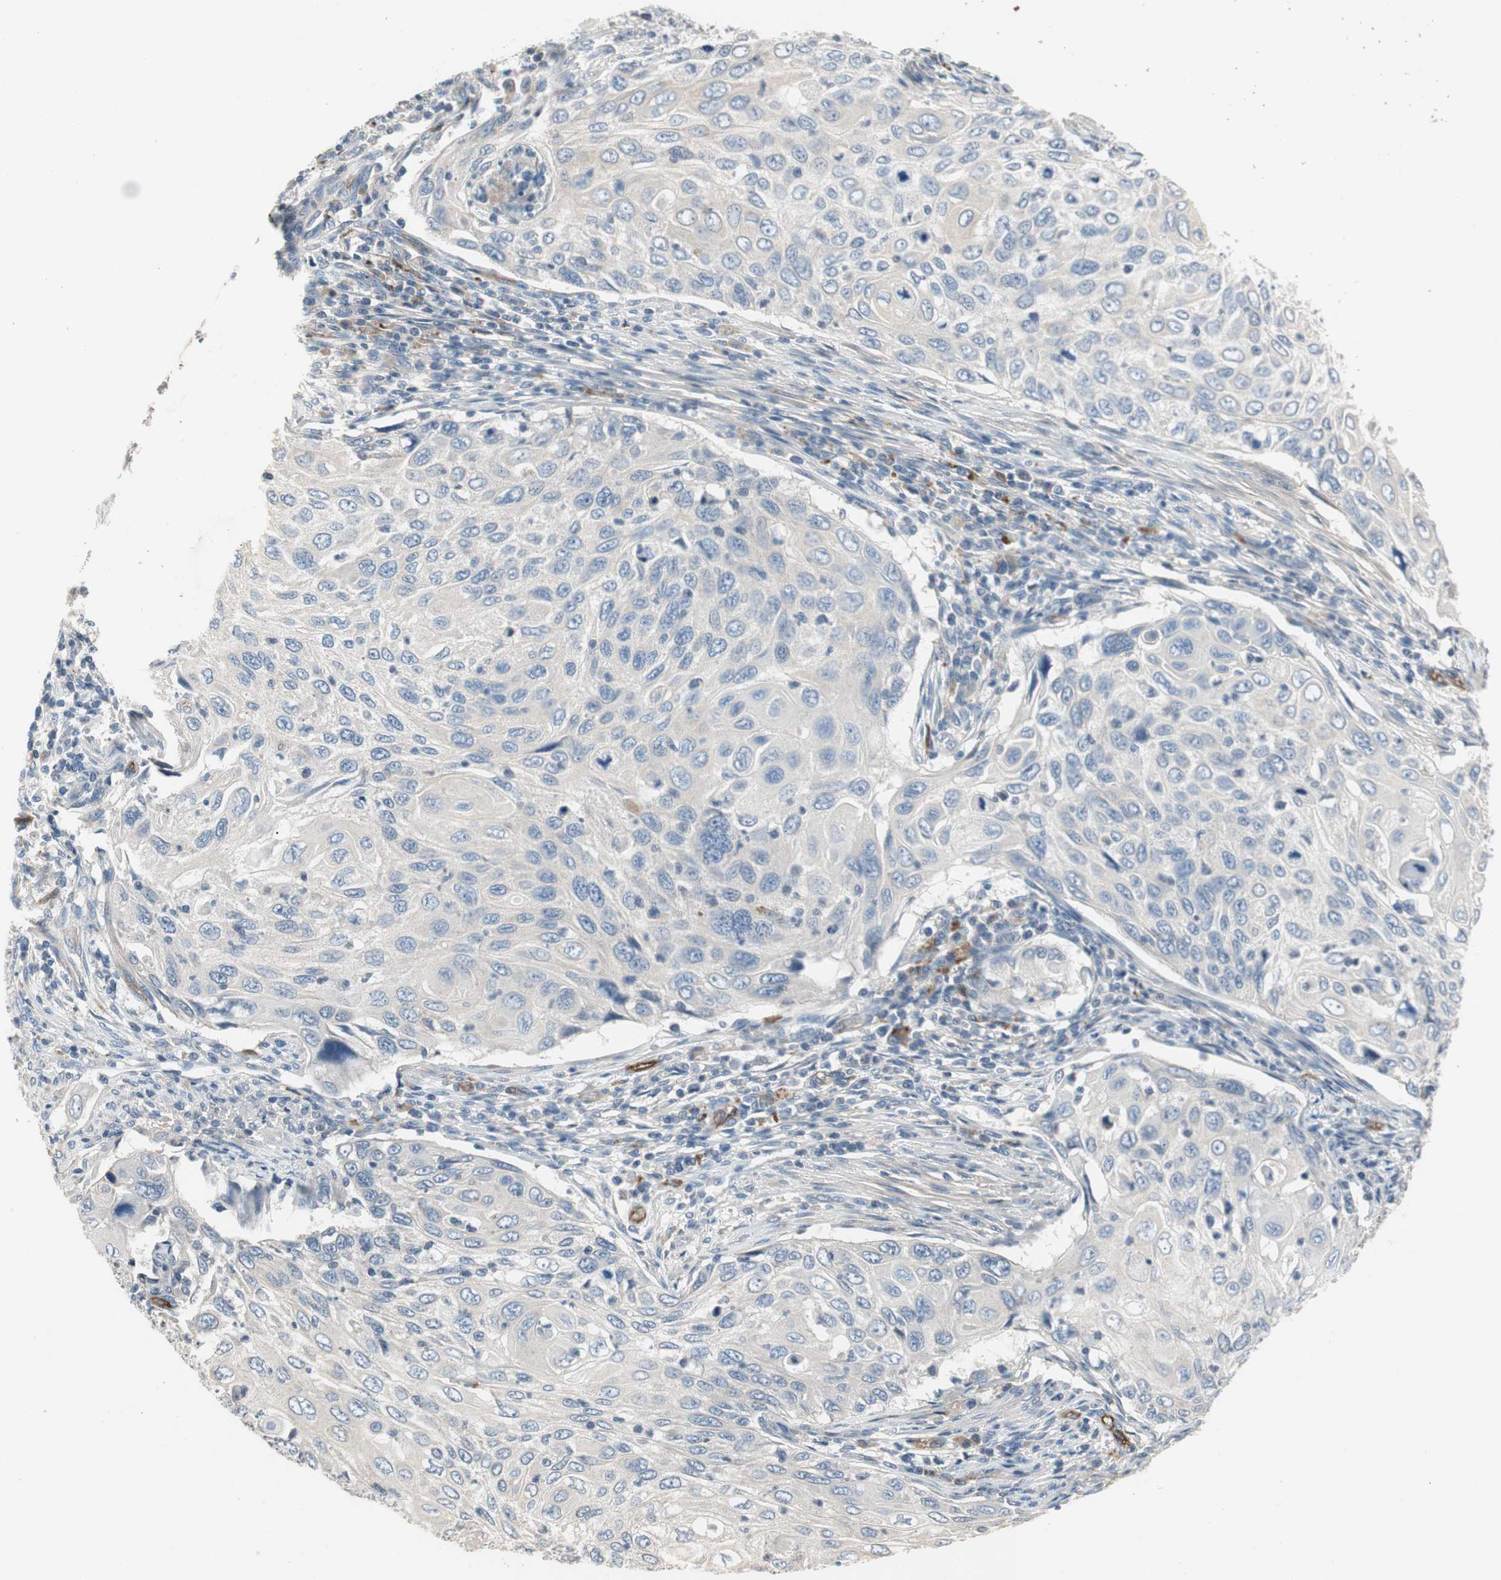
{"staining": {"intensity": "negative", "quantity": "none", "location": "none"}, "tissue": "cervical cancer", "cell_type": "Tumor cells", "image_type": "cancer", "snomed": [{"axis": "morphology", "description": "Squamous cell carcinoma, NOS"}, {"axis": "topography", "description": "Cervix"}], "caption": "Tumor cells show no significant positivity in cervical cancer (squamous cell carcinoma).", "gene": "ALPL", "patient": {"sex": "female", "age": 70}}